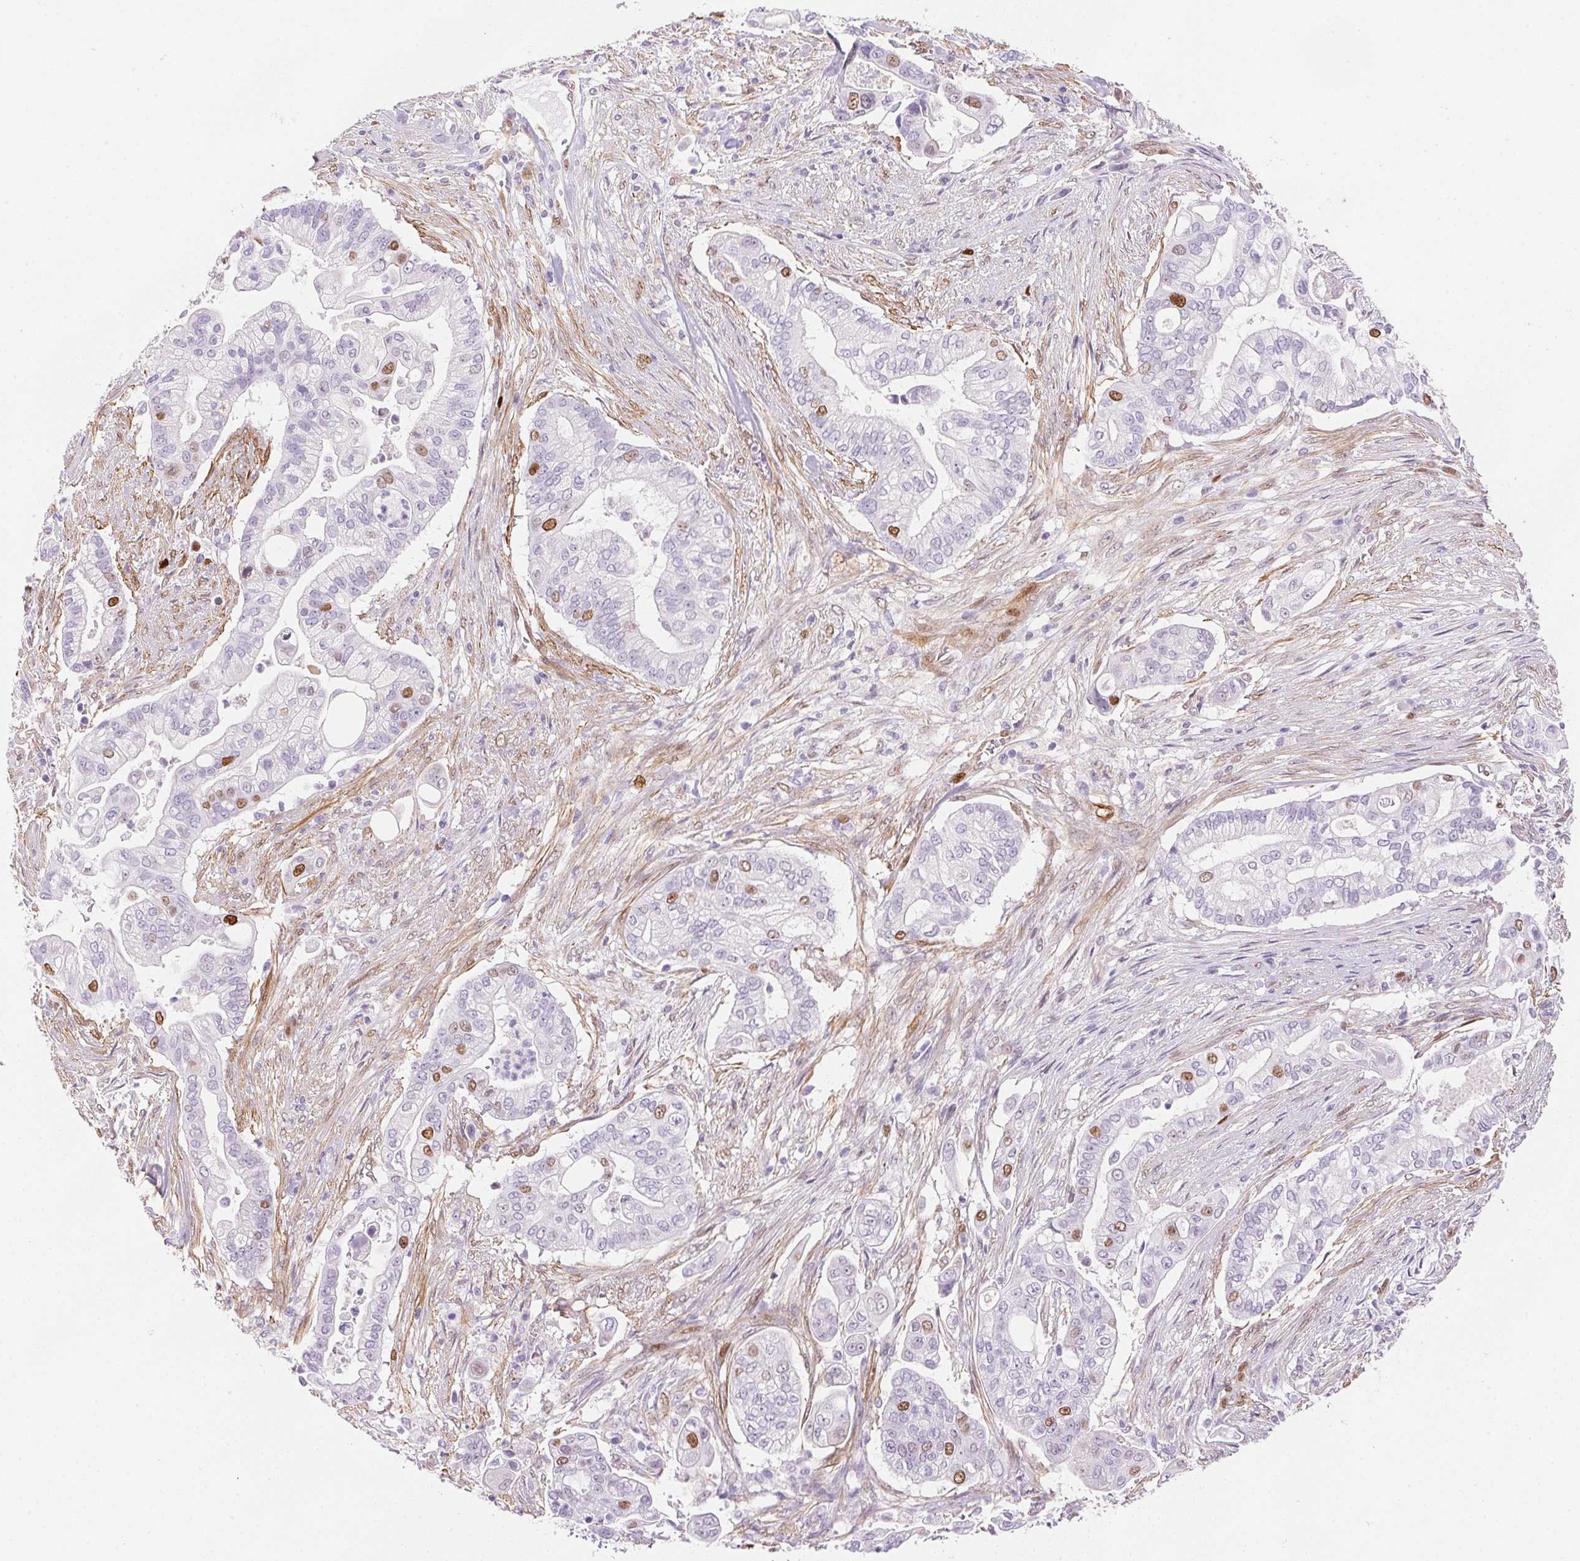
{"staining": {"intensity": "moderate", "quantity": "<25%", "location": "nuclear"}, "tissue": "pancreatic cancer", "cell_type": "Tumor cells", "image_type": "cancer", "snomed": [{"axis": "morphology", "description": "Adenocarcinoma, NOS"}, {"axis": "topography", "description": "Pancreas"}], "caption": "This micrograph displays immunohistochemistry staining of pancreatic cancer (adenocarcinoma), with low moderate nuclear expression in about <25% of tumor cells.", "gene": "SMTN", "patient": {"sex": "female", "age": 69}}